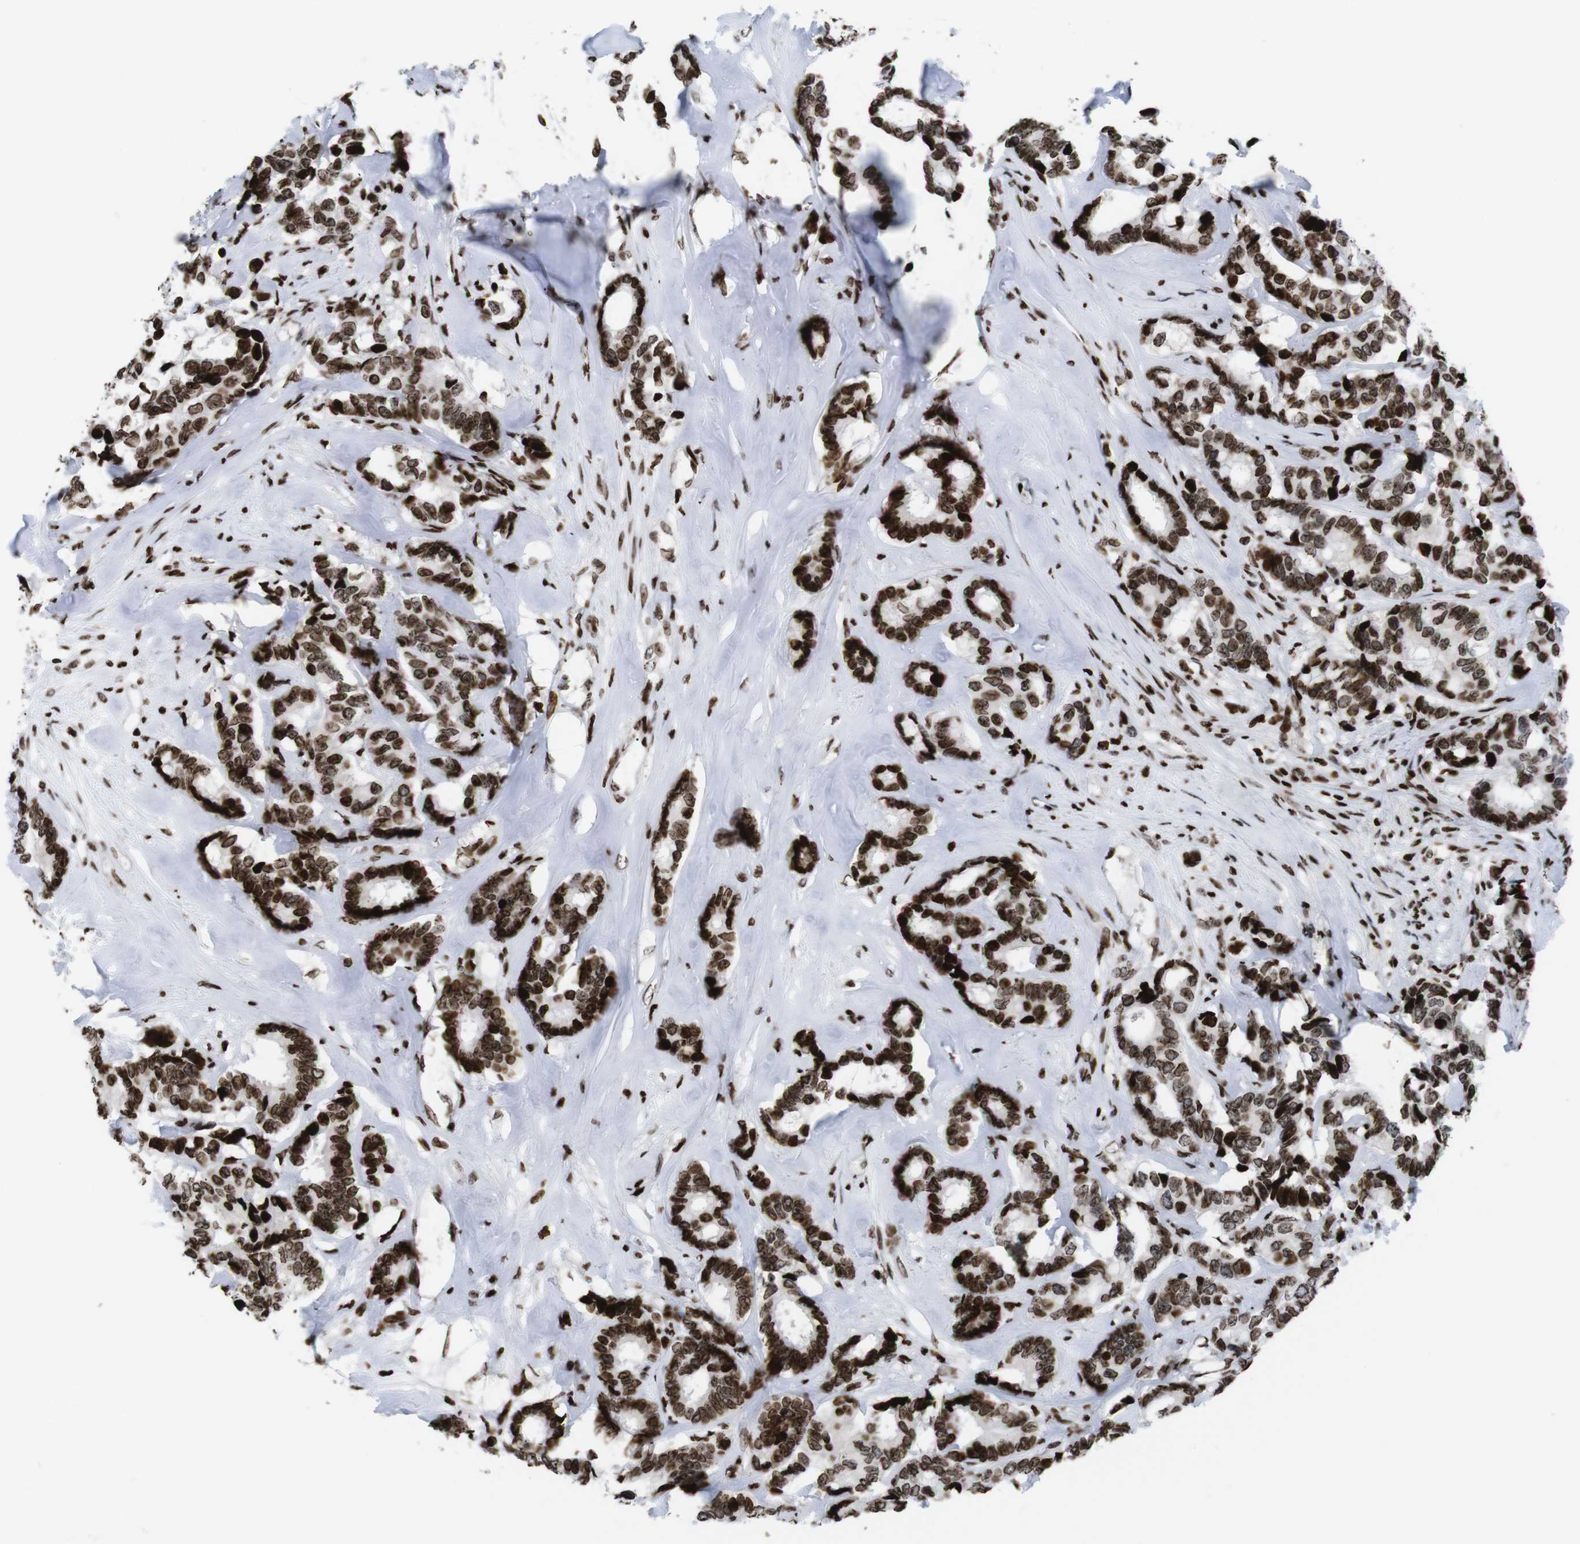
{"staining": {"intensity": "strong", "quantity": ">75%", "location": "nuclear"}, "tissue": "breast cancer", "cell_type": "Tumor cells", "image_type": "cancer", "snomed": [{"axis": "morphology", "description": "Duct carcinoma"}, {"axis": "topography", "description": "Breast"}], "caption": "There is high levels of strong nuclear positivity in tumor cells of breast cancer (invasive ductal carcinoma), as demonstrated by immunohistochemical staining (brown color).", "gene": "H1-4", "patient": {"sex": "female", "age": 87}}